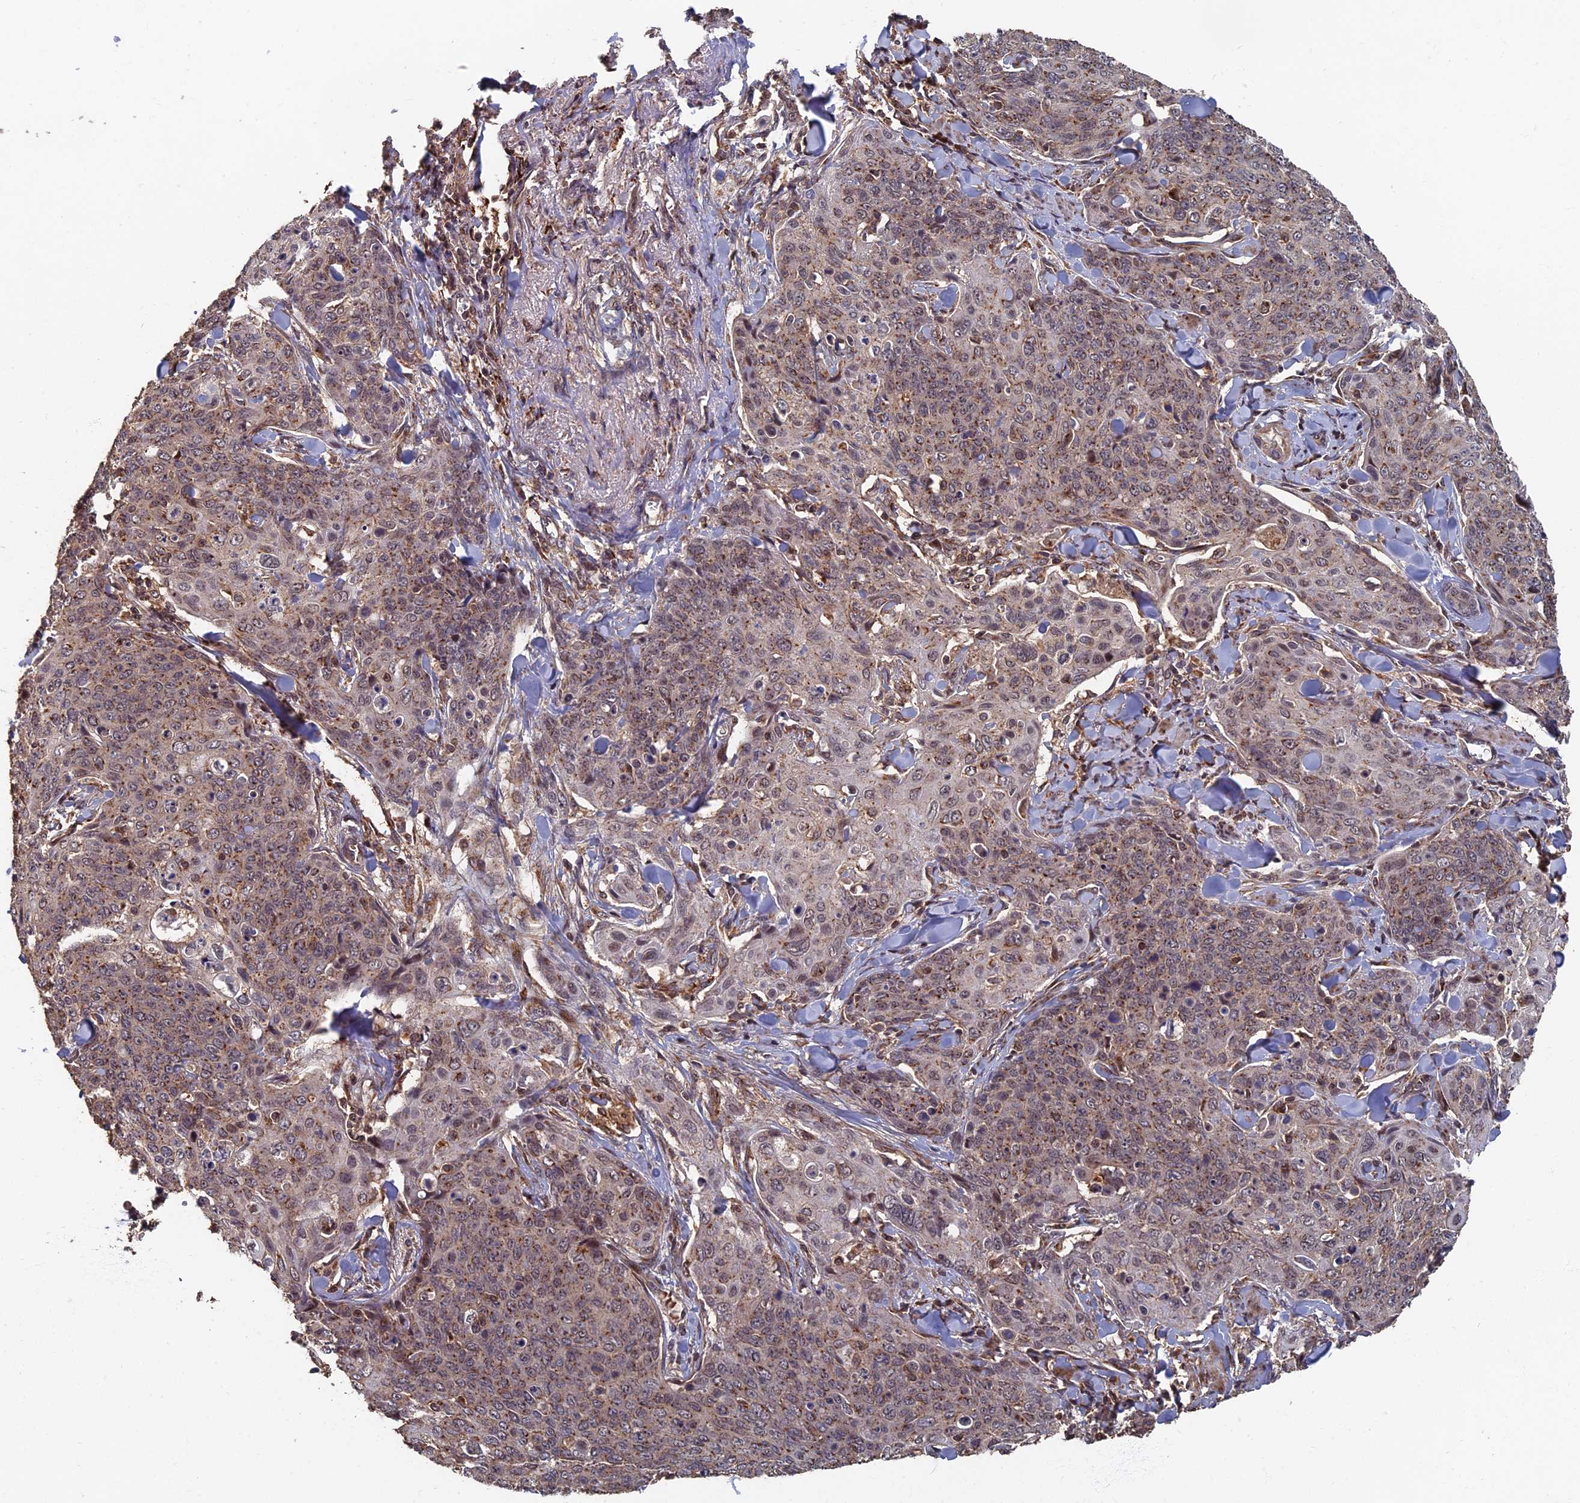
{"staining": {"intensity": "weak", "quantity": "25%-75%", "location": "cytoplasmic/membranous"}, "tissue": "skin cancer", "cell_type": "Tumor cells", "image_type": "cancer", "snomed": [{"axis": "morphology", "description": "Squamous cell carcinoma, NOS"}, {"axis": "topography", "description": "Skin"}, {"axis": "topography", "description": "Vulva"}], "caption": "A brown stain shows weak cytoplasmic/membranous positivity of a protein in skin squamous cell carcinoma tumor cells.", "gene": "RASGRF1", "patient": {"sex": "female", "age": 85}}